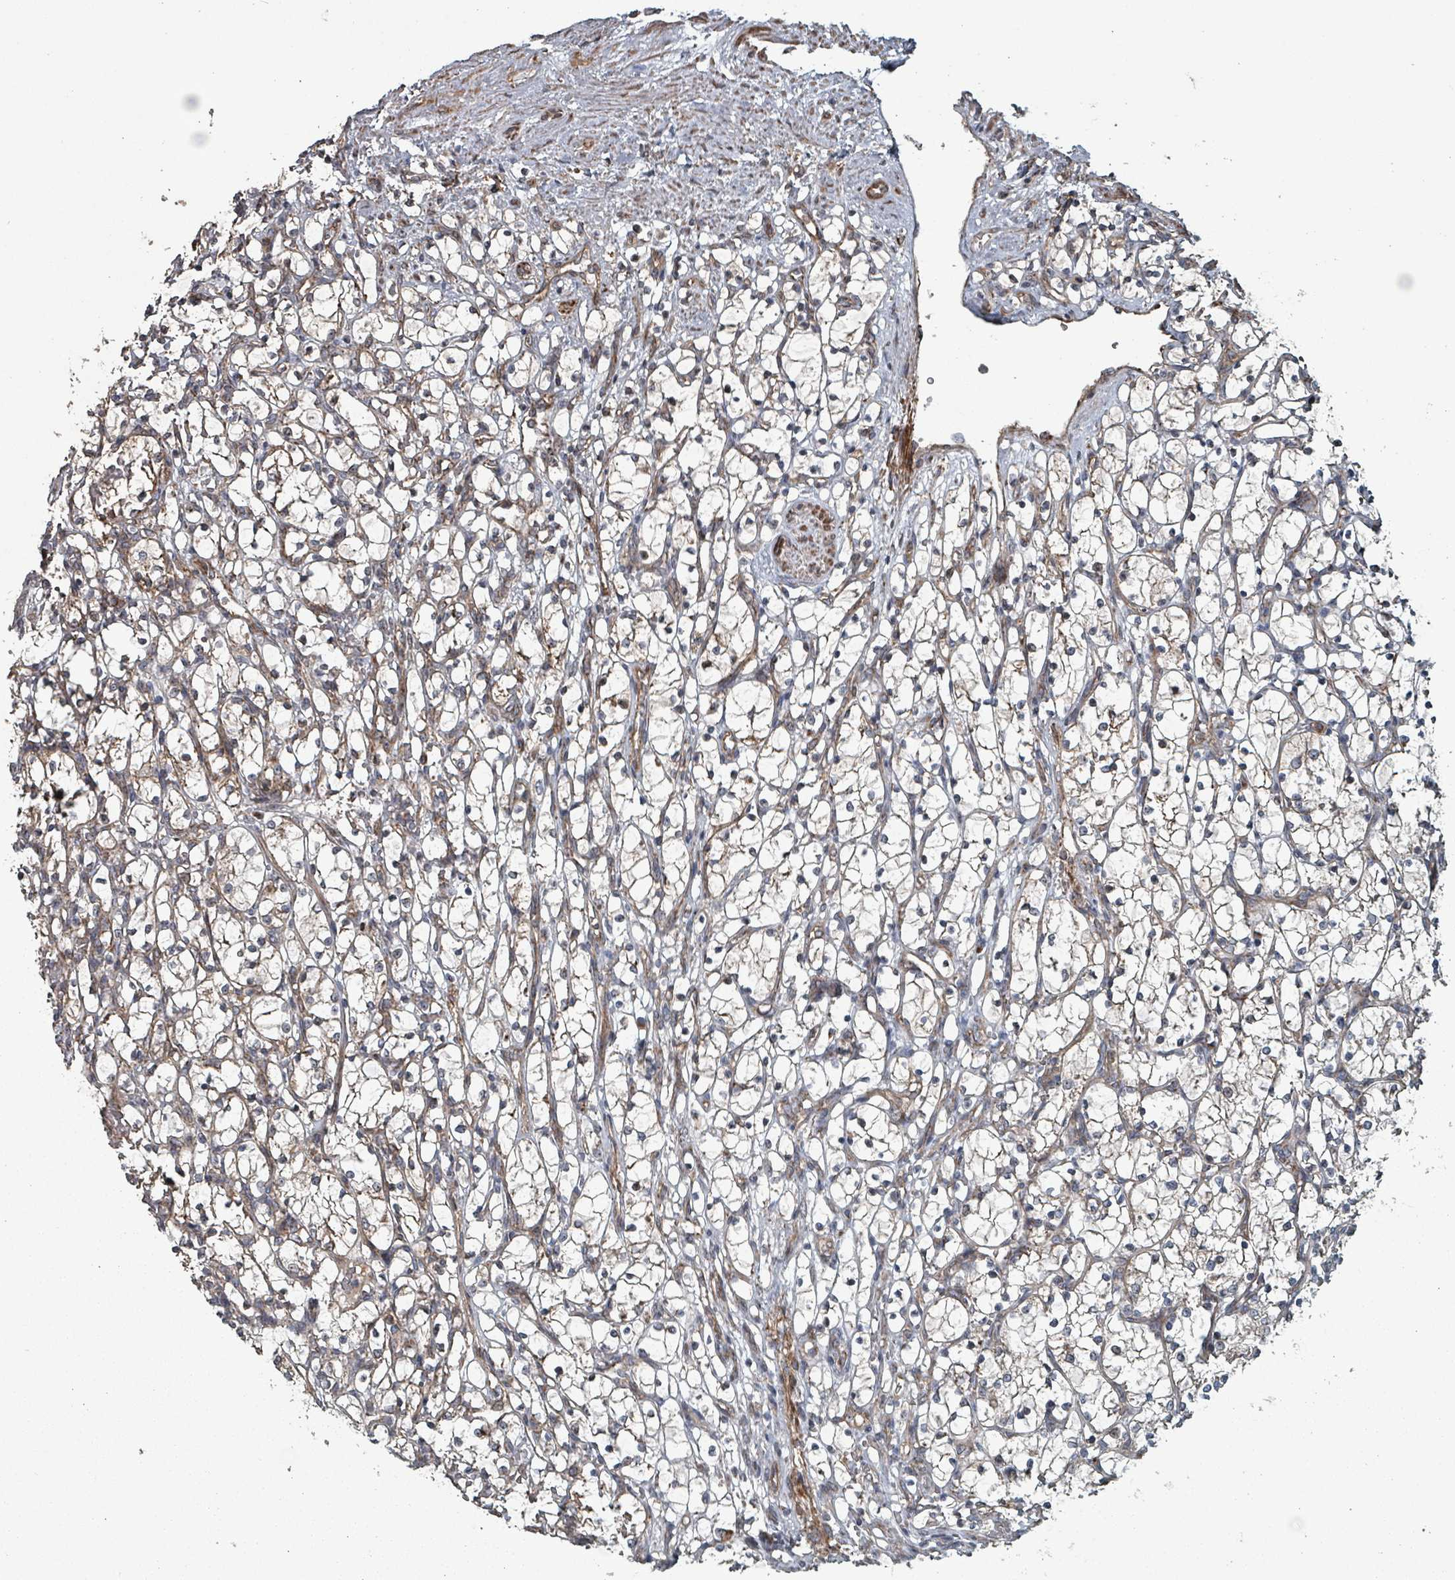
{"staining": {"intensity": "weak", "quantity": "25%-75%", "location": "cytoplasmic/membranous"}, "tissue": "renal cancer", "cell_type": "Tumor cells", "image_type": "cancer", "snomed": [{"axis": "morphology", "description": "Adenocarcinoma, NOS"}, {"axis": "topography", "description": "Kidney"}], "caption": "Renal cancer (adenocarcinoma) stained with a protein marker displays weak staining in tumor cells.", "gene": "MRPL4", "patient": {"sex": "female", "age": 69}}